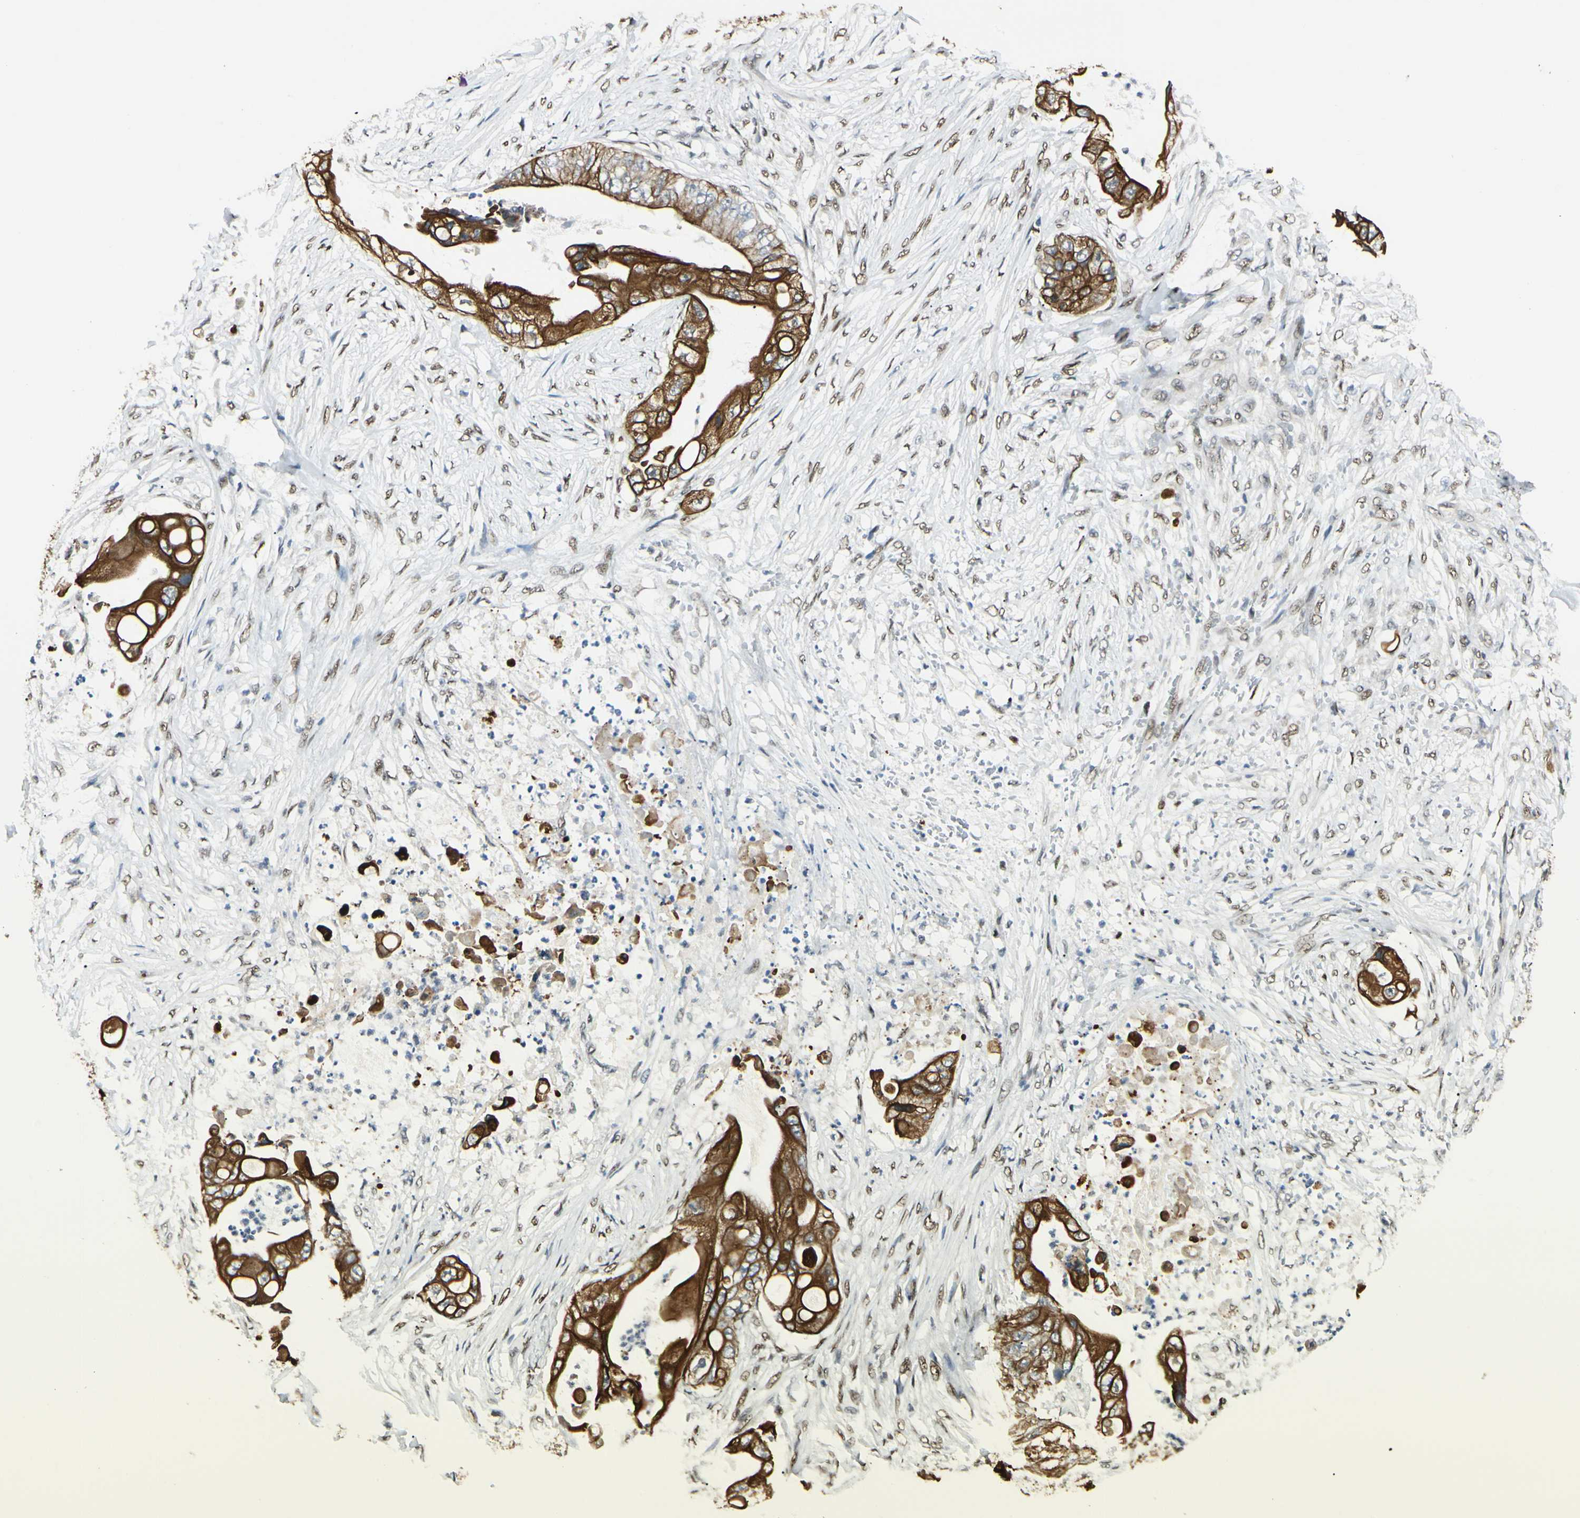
{"staining": {"intensity": "strong", "quantity": ">75%", "location": "cytoplasmic/membranous"}, "tissue": "stomach cancer", "cell_type": "Tumor cells", "image_type": "cancer", "snomed": [{"axis": "morphology", "description": "Adenocarcinoma, NOS"}, {"axis": "topography", "description": "Stomach"}], "caption": "DAB immunohistochemical staining of stomach cancer (adenocarcinoma) exhibits strong cytoplasmic/membranous protein expression in approximately >75% of tumor cells.", "gene": "ATXN1", "patient": {"sex": "female", "age": 73}}